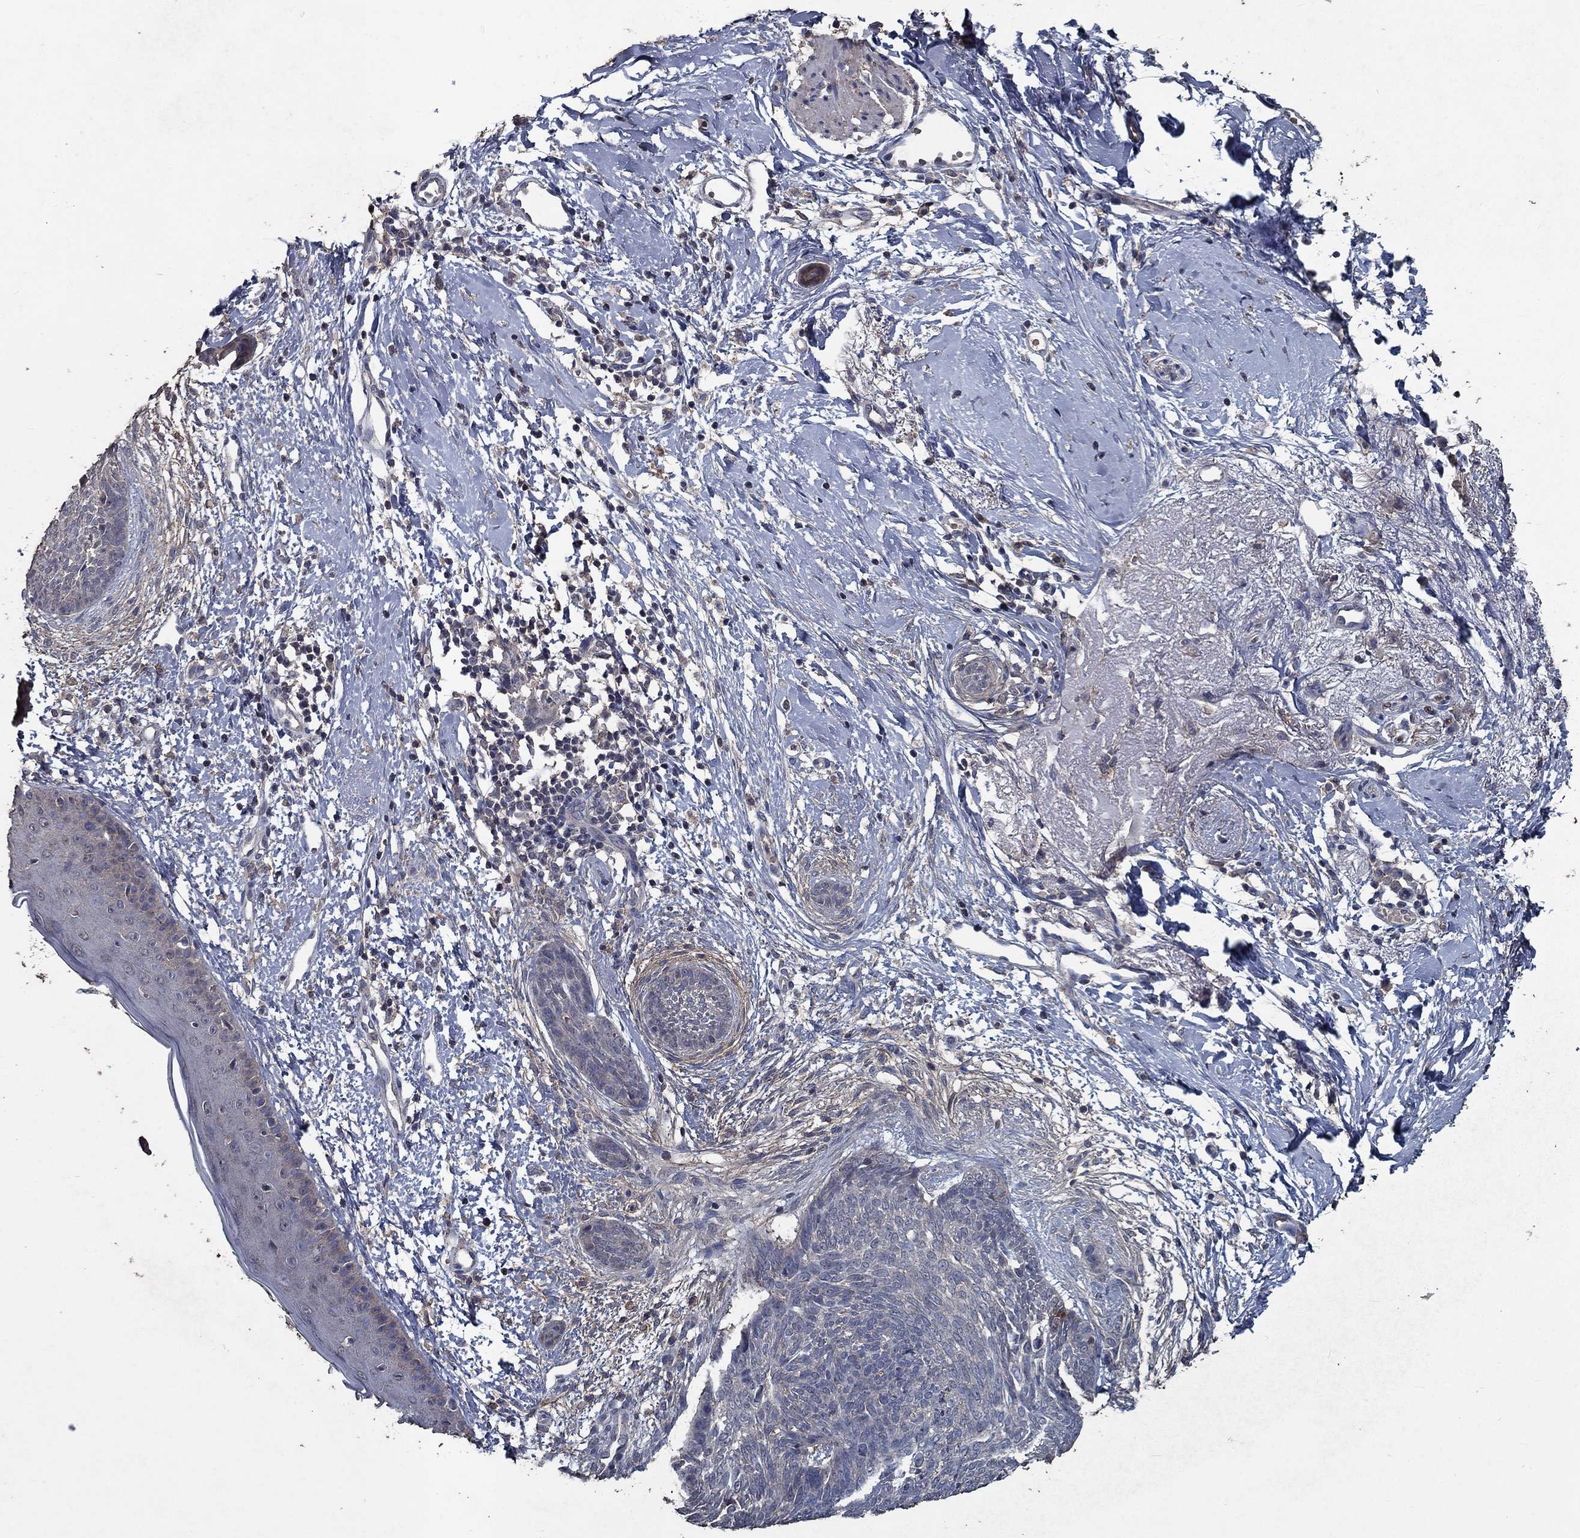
{"staining": {"intensity": "negative", "quantity": "none", "location": "none"}, "tissue": "skin cancer", "cell_type": "Tumor cells", "image_type": "cancer", "snomed": [{"axis": "morphology", "description": "Basal cell carcinoma"}, {"axis": "topography", "description": "Skin"}], "caption": "The immunohistochemistry (IHC) image has no significant expression in tumor cells of basal cell carcinoma (skin) tissue.", "gene": "SLC44A1", "patient": {"sex": "female", "age": 65}}